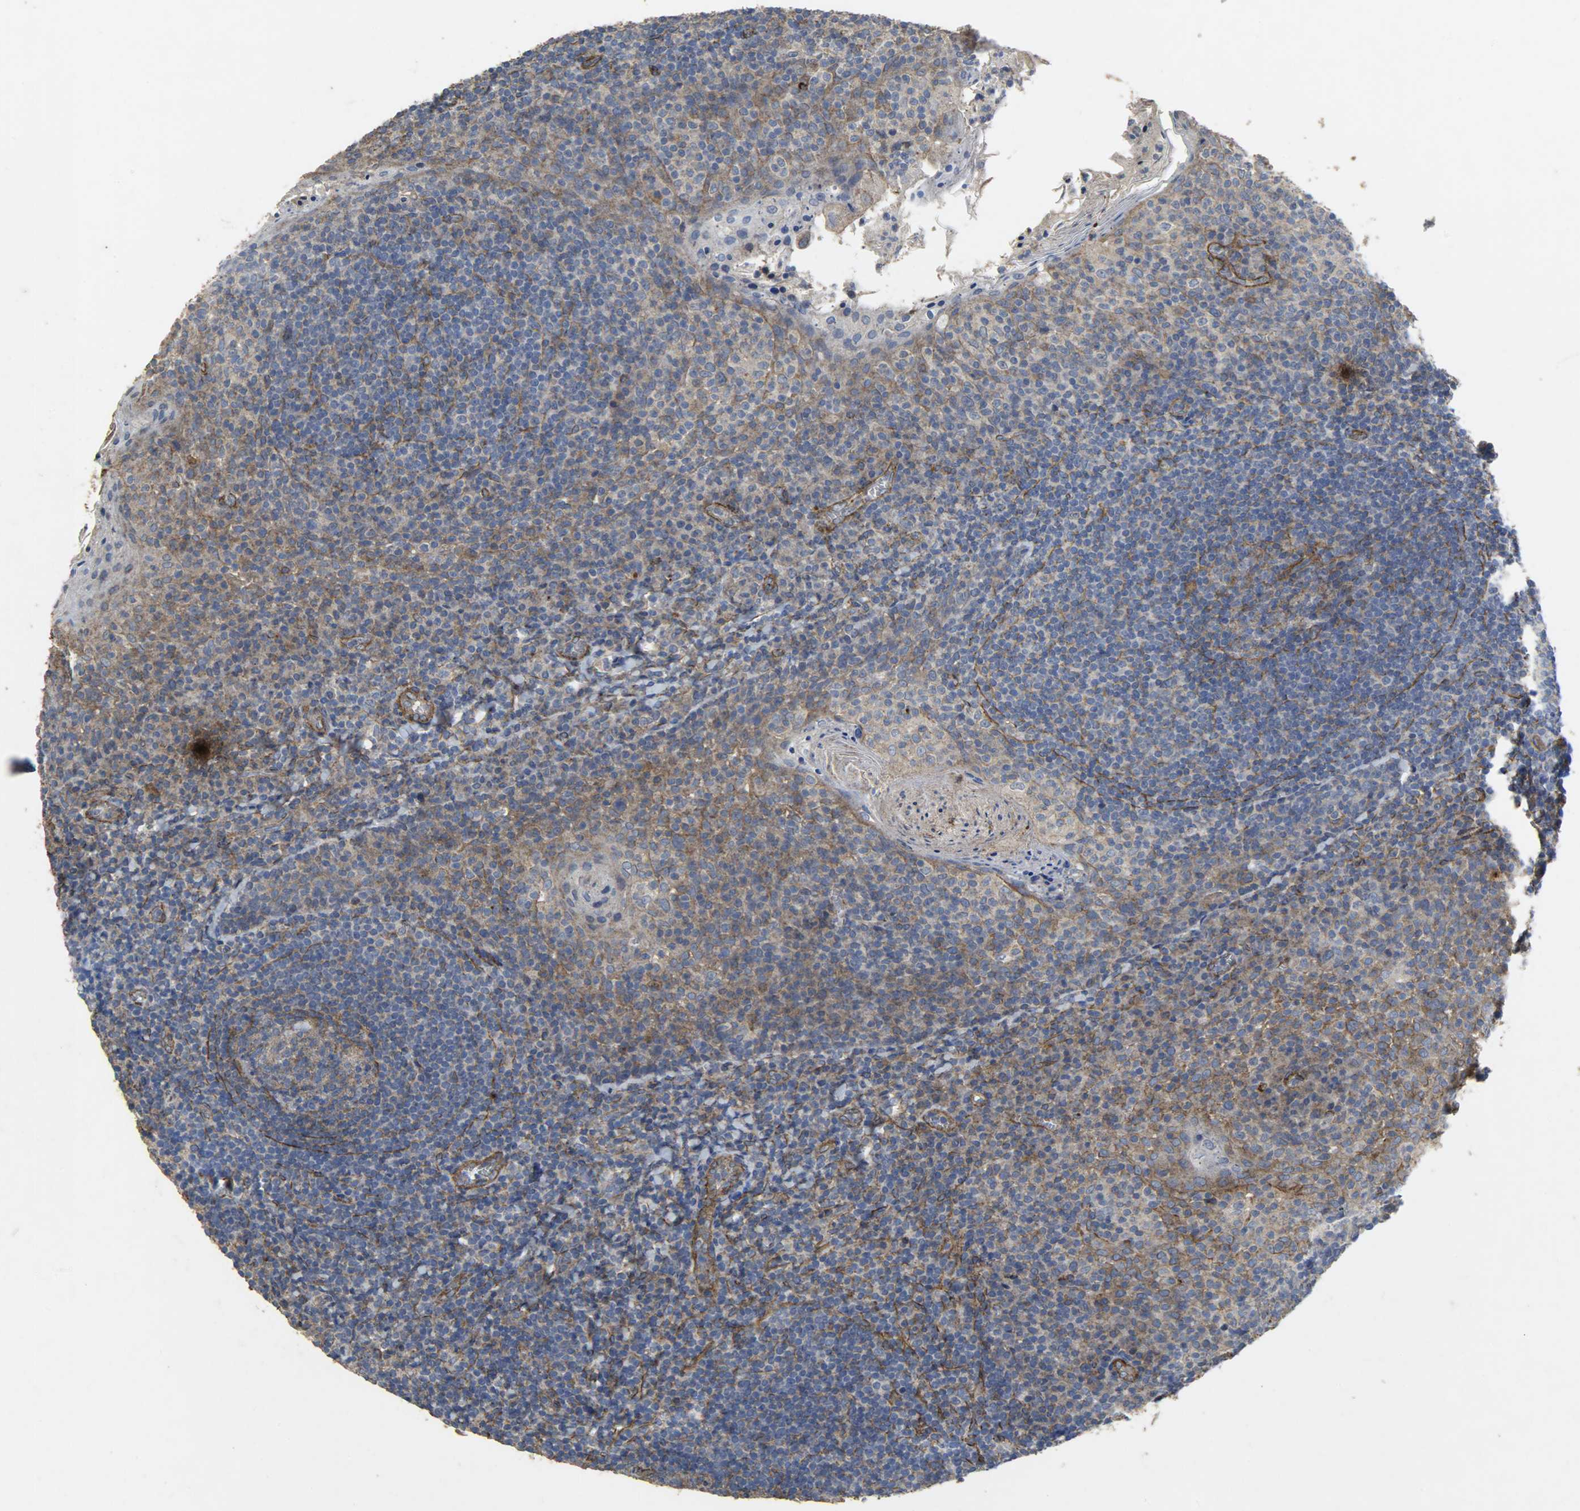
{"staining": {"intensity": "weak", "quantity": "25%-75%", "location": "cytoplasmic/membranous"}, "tissue": "tonsil", "cell_type": "Germinal center cells", "image_type": "normal", "snomed": [{"axis": "morphology", "description": "Normal tissue, NOS"}, {"axis": "topography", "description": "Tonsil"}], "caption": "A low amount of weak cytoplasmic/membranous expression is seen in about 25%-75% of germinal center cells in unremarkable tonsil.", "gene": "TPM4", "patient": {"sex": "male", "age": 31}}